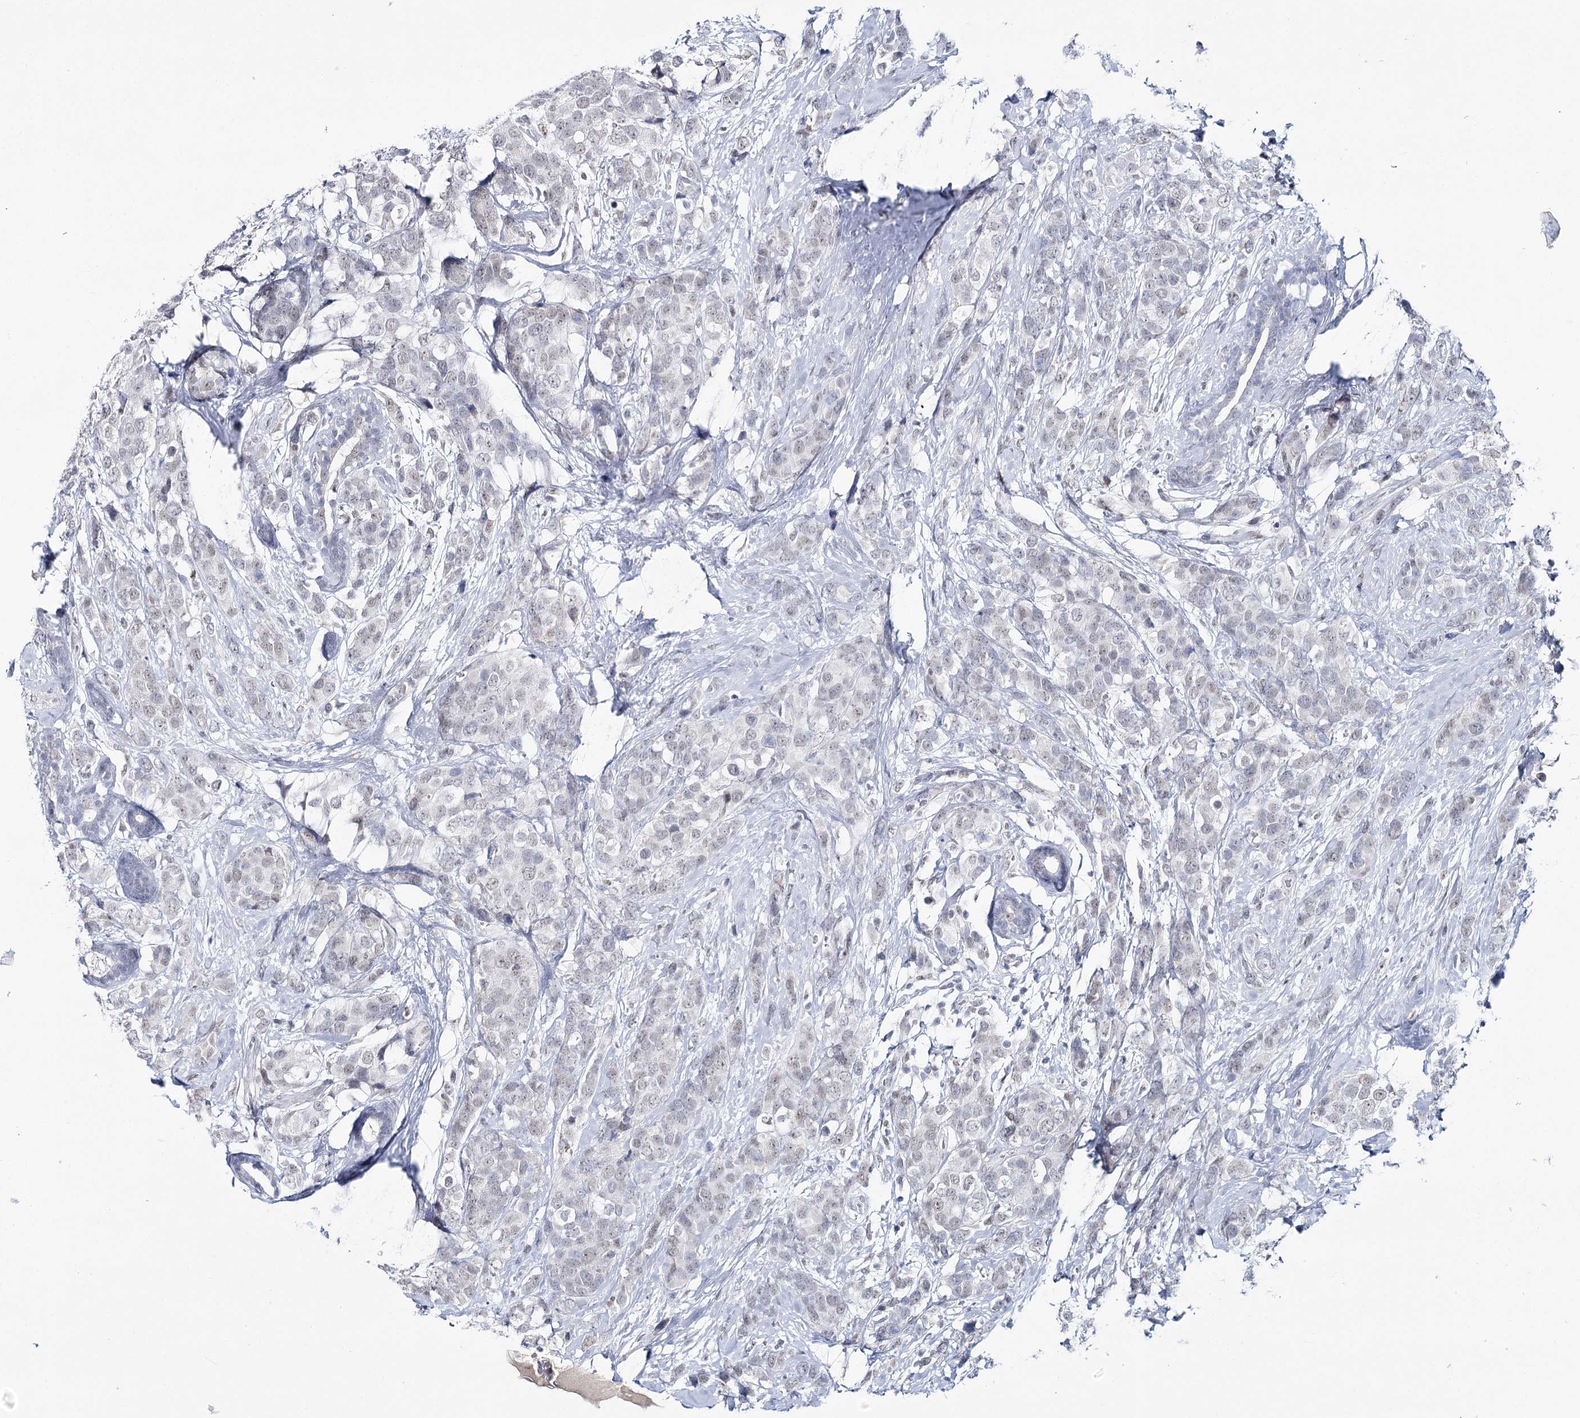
{"staining": {"intensity": "weak", "quantity": "25%-75%", "location": "nuclear"}, "tissue": "breast cancer", "cell_type": "Tumor cells", "image_type": "cancer", "snomed": [{"axis": "morphology", "description": "Lobular carcinoma"}, {"axis": "topography", "description": "Breast"}], "caption": "High-power microscopy captured an IHC histopathology image of breast cancer, revealing weak nuclear positivity in about 25%-75% of tumor cells.", "gene": "ZC3H8", "patient": {"sex": "female", "age": 59}}